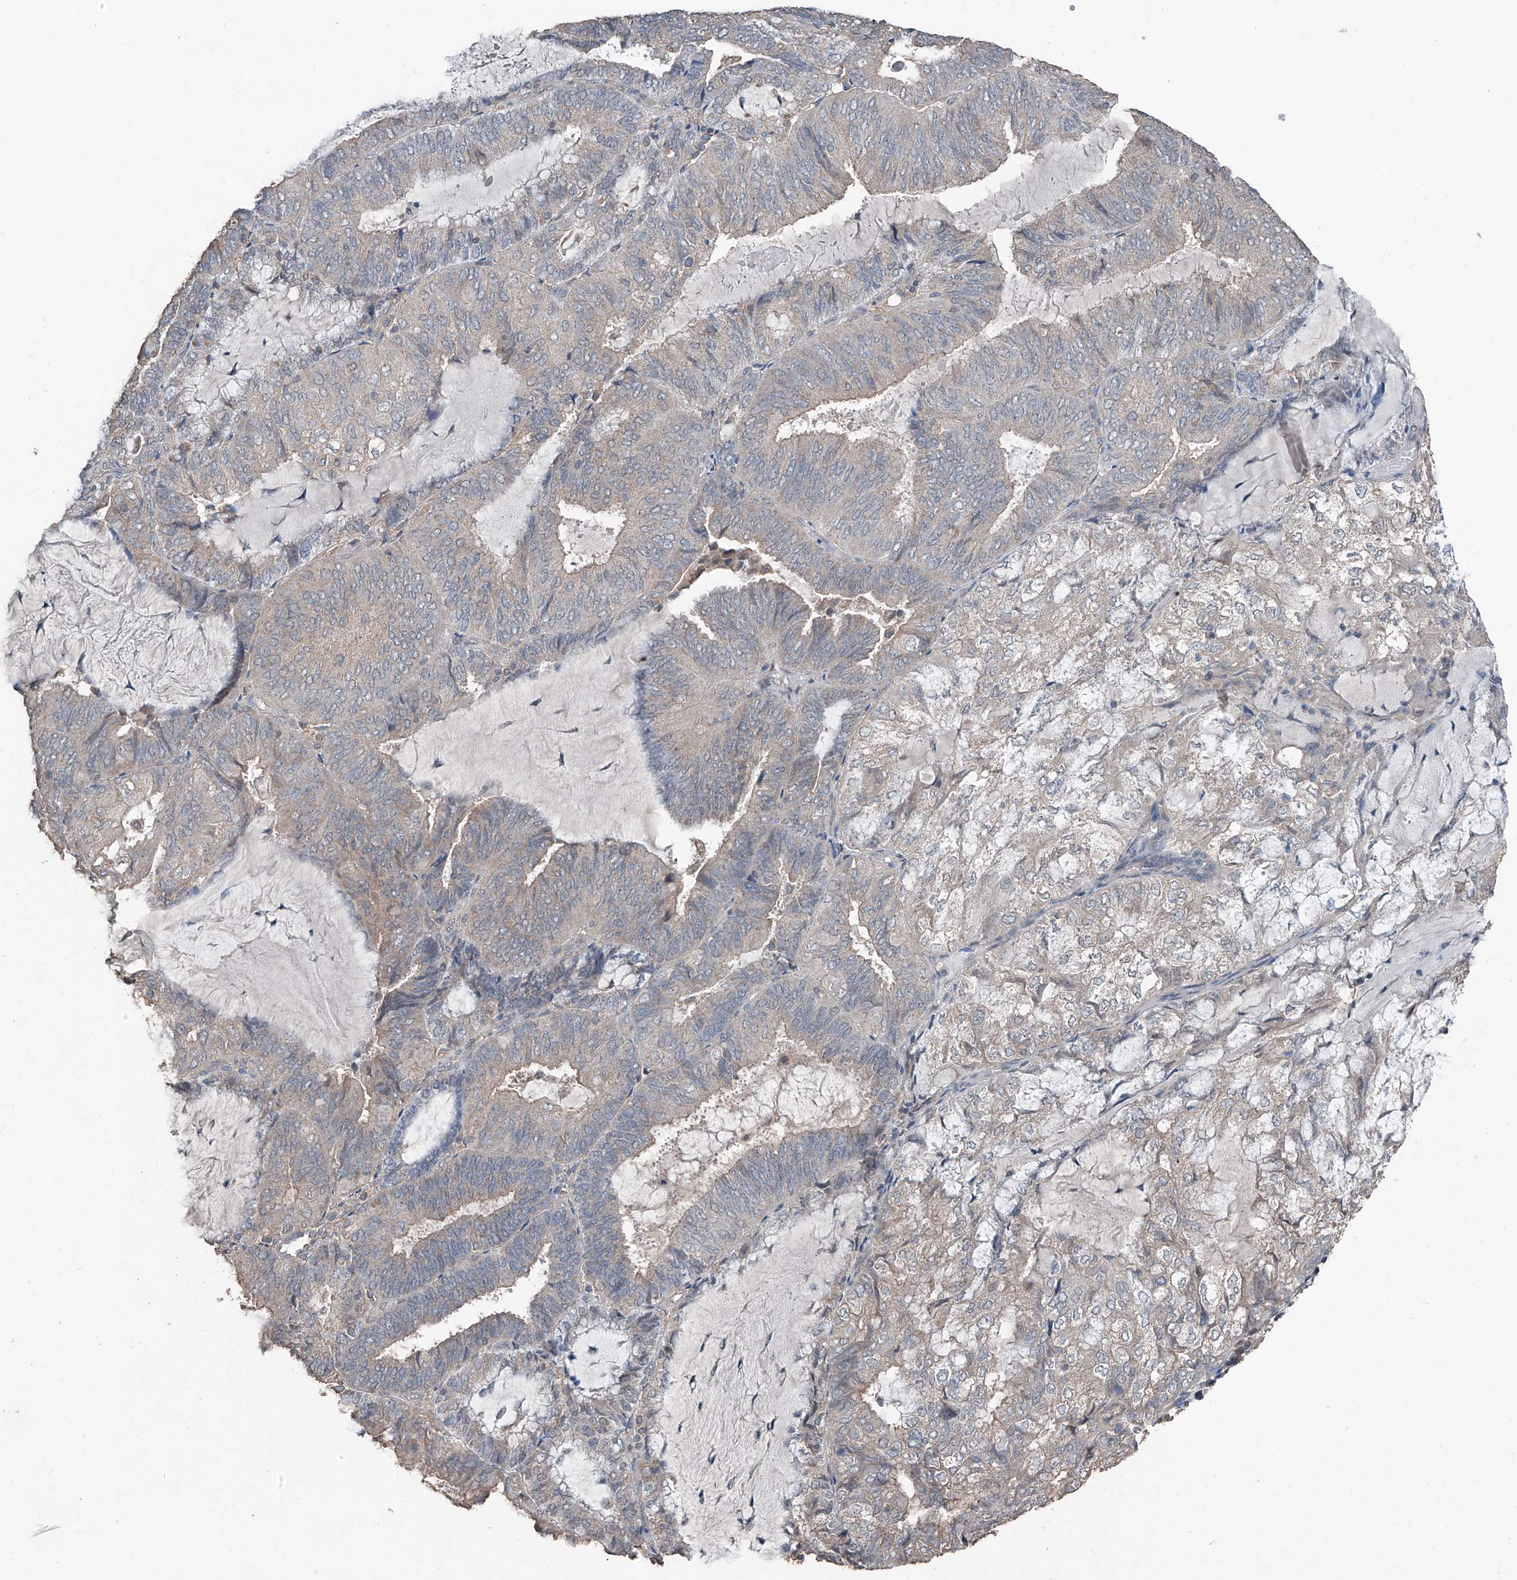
{"staining": {"intensity": "weak", "quantity": "<25%", "location": "cytoplasmic/membranous"}, "tissue": "endometrial cancer", "cell_type": "Tumor cells", "image_type": "cancer", "snomed": [{"axis": "morphology", "description": "Adenocarcinoma, NOS"}, {"axis": "topography", "description": "Endometrium"}], "caption": "Immunohistochemistry histopathology image of human endometrial cancer (adenocarcinoma) stained for a protein (brown), which exhibits no staining in tumor cells. (DAB (3,3'-diaminobenzidine) immunohistochemistry, high magnification).", "gene": "MAMLD1", "patient": {"sex": "female", "age": 81}}